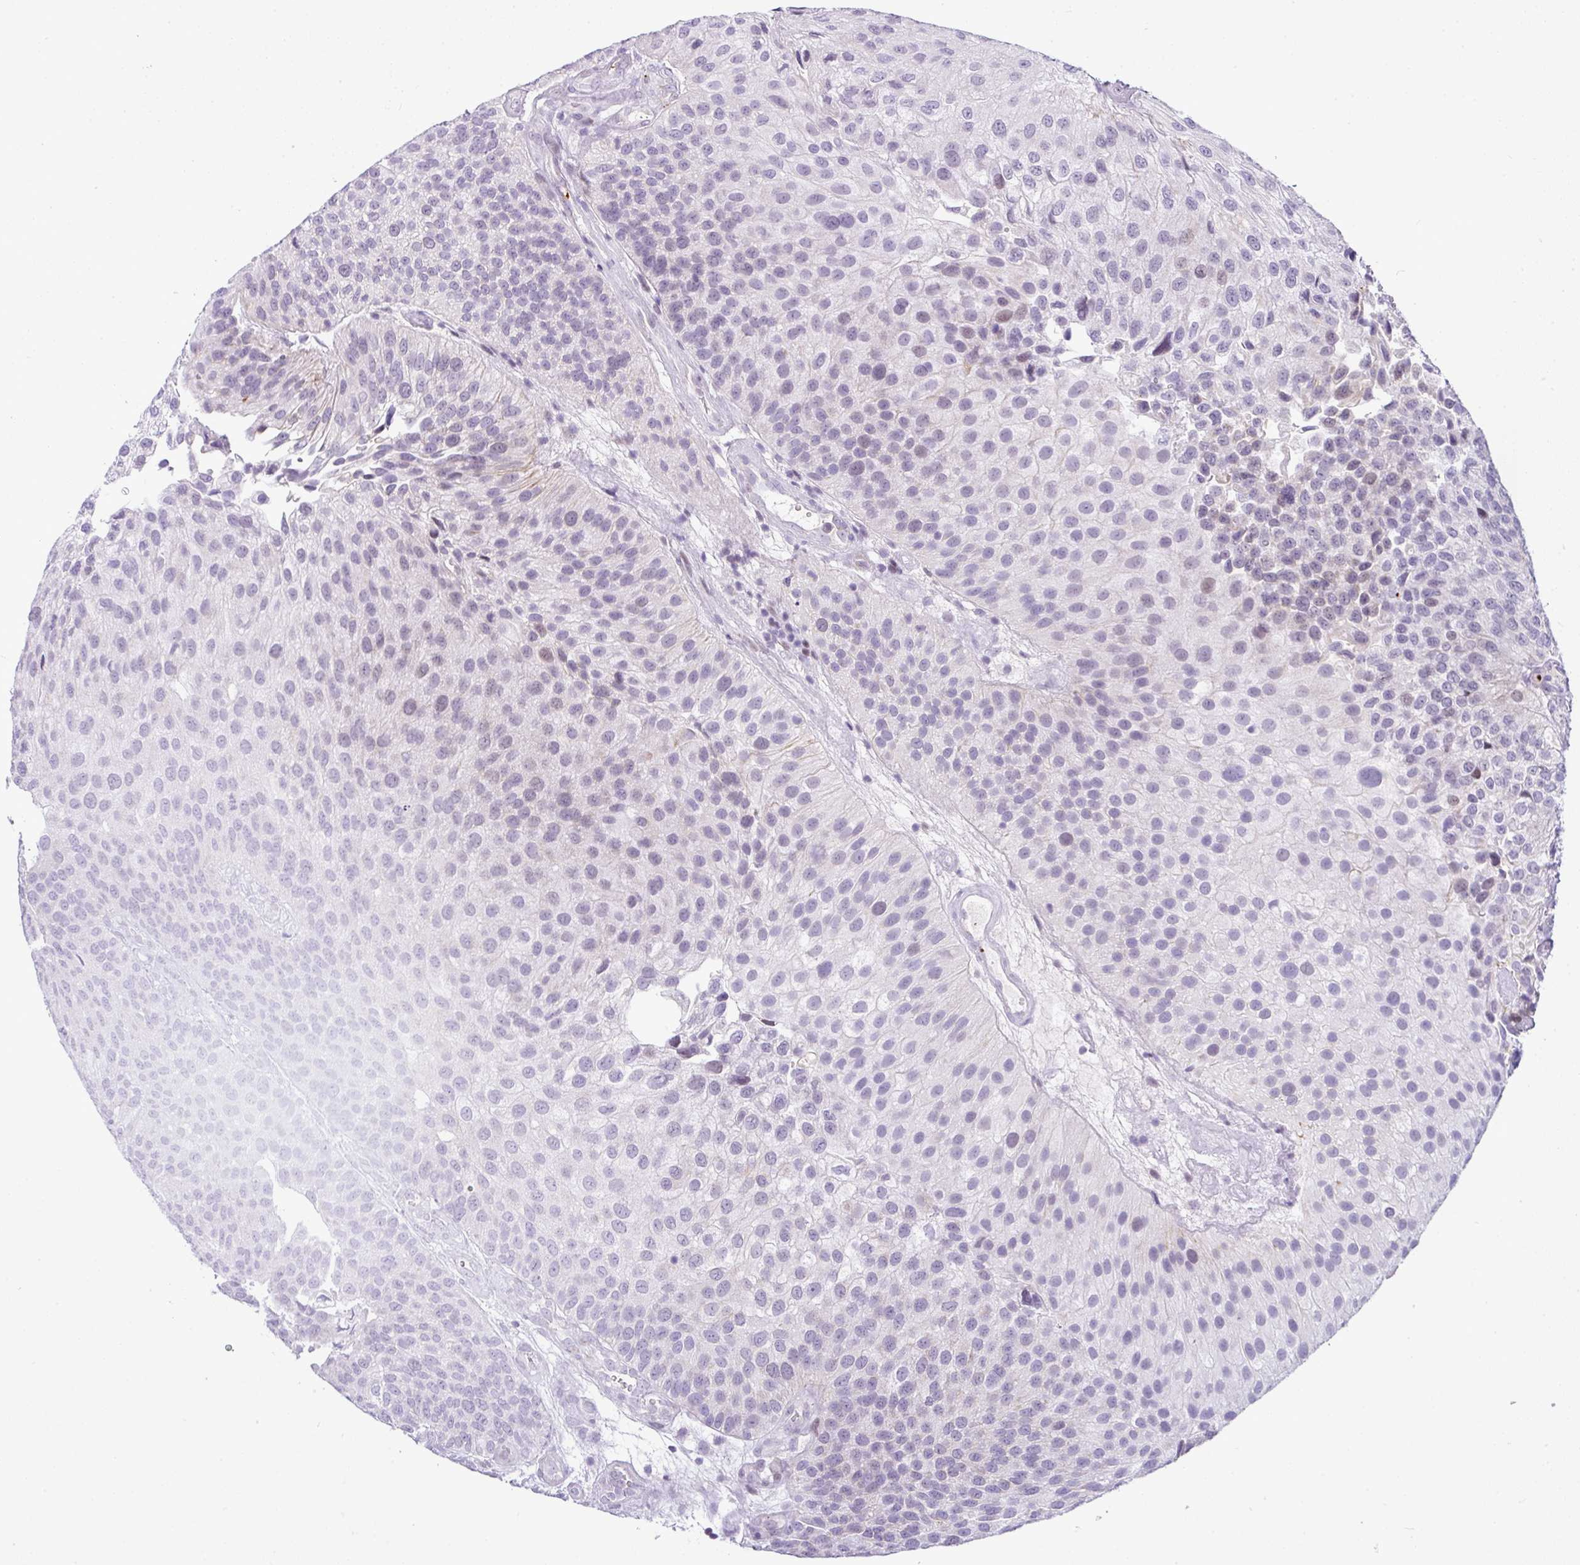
{"staining": {"intensity": "negative", "quantity": "none", "location": "none"}, "tissue": "urothelial cancer", "cell_type": "Tumor cells", "image_type": "cancer", "snomed": [{"axis": "morphology", "description": "Urothelial carcinoma, NOS"}, {"axis": "topography", "description": "Urinary bladder"}], "caption": "Immunohistochemistry (IHC) of human urothelial cancer exhibits no staining in tumor cells.", "gene": "CMTM5", "patient": {"sex": "male", "age": 87}}